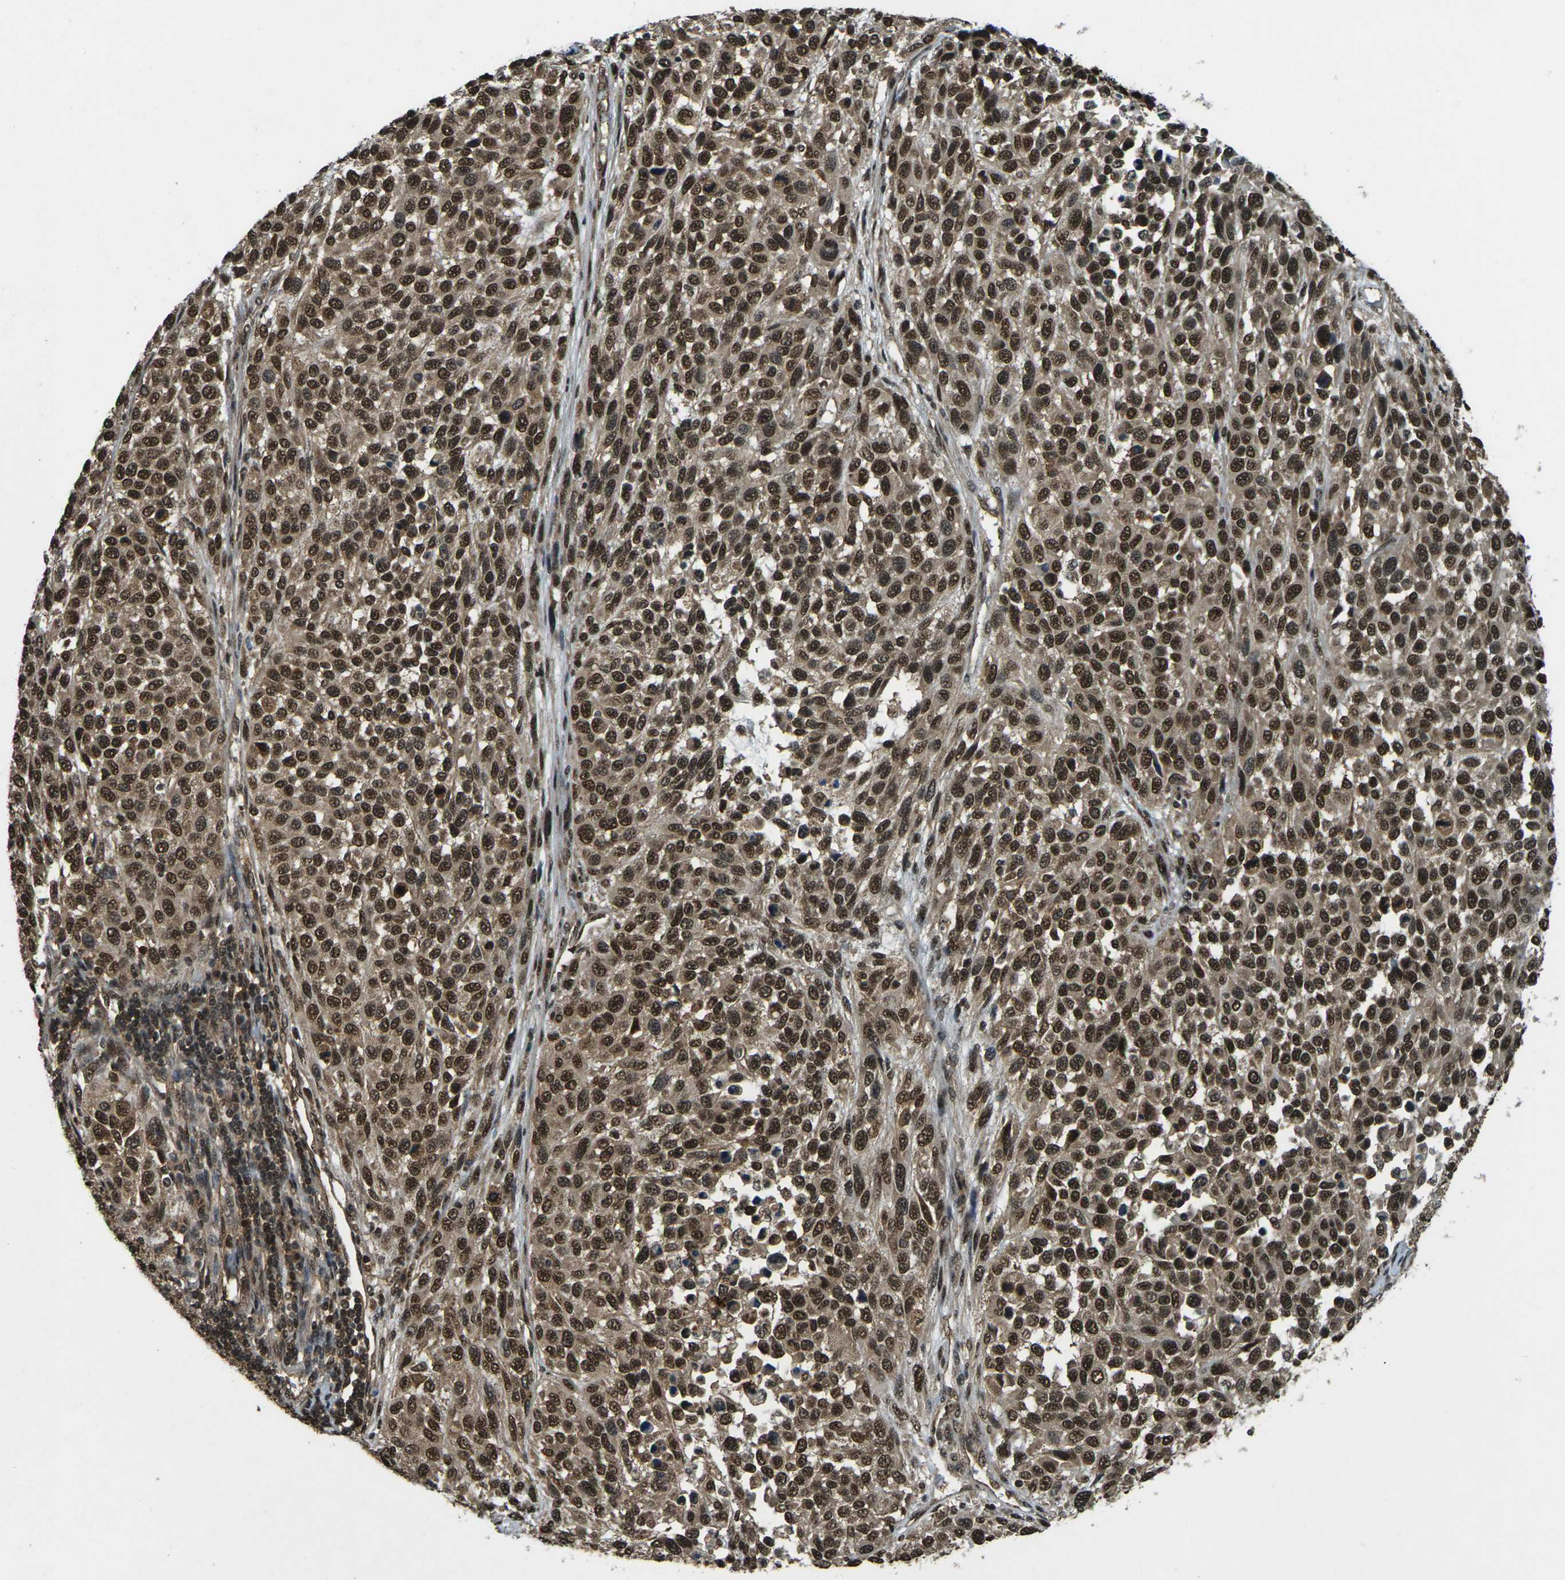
{"staining": {"intensity": "strong", "quantity": ">75%", "location": "cytoplasmic/membranous,nuclear"}, "tissue": "melanoma", "cell_type": "Tumor cells", "image_type": "cancer", "snomed": [{"axis": "morphology", "description": "Malignant melanoma, Metastatic site"}, {"axis": "topography", "description": "Lymph node"}], "caption": "High-power microscopy captured an IHC histopathology image of melanoma, revealing strong cytoplasmic/membranous and nuclear staining in about >75% of tumor cells.", "gene": "NR4A2", "patient": {"sex": "male", "age": 61}}